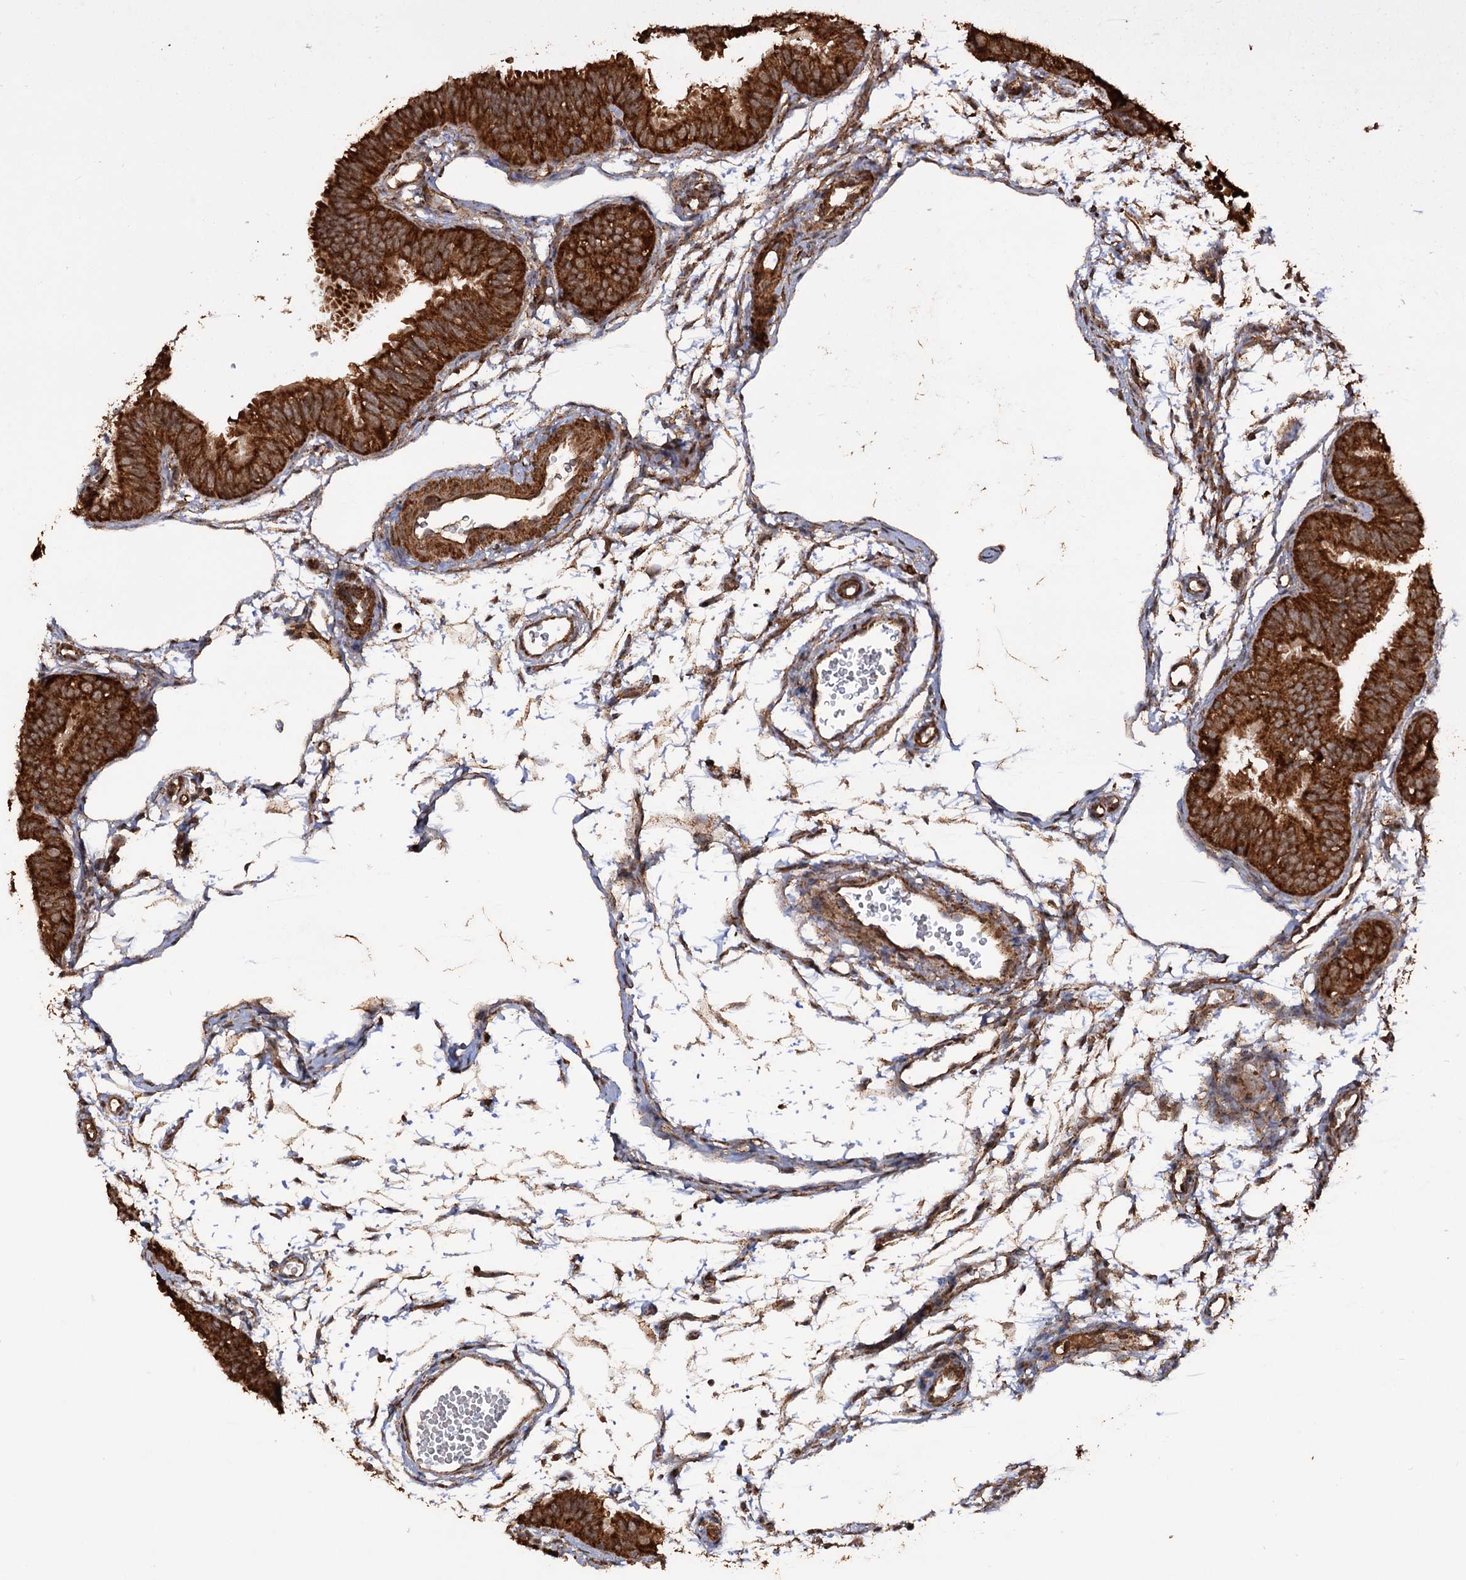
{"staining": {"intensity": "strong", "quantity": ">75%", "location": "cytoplasmic/membranous"}, "tissue": "fallopian tube", "cell_type": "Glandular cells", "image_type": "normal", "snomed": [{"axis": "morphology", "description": "Normal tissue, NOS"}, {"axis": "topography", "description": "Fallopian tube"}], "caption": "Immunohistochemistry of normal fallopian tube demonstrates high levels of strong cytoplasmic/membranous staining in about >75% of glandular cells.", "gene": "IPO4", "patient": {"sex": "female", "age": 35}}